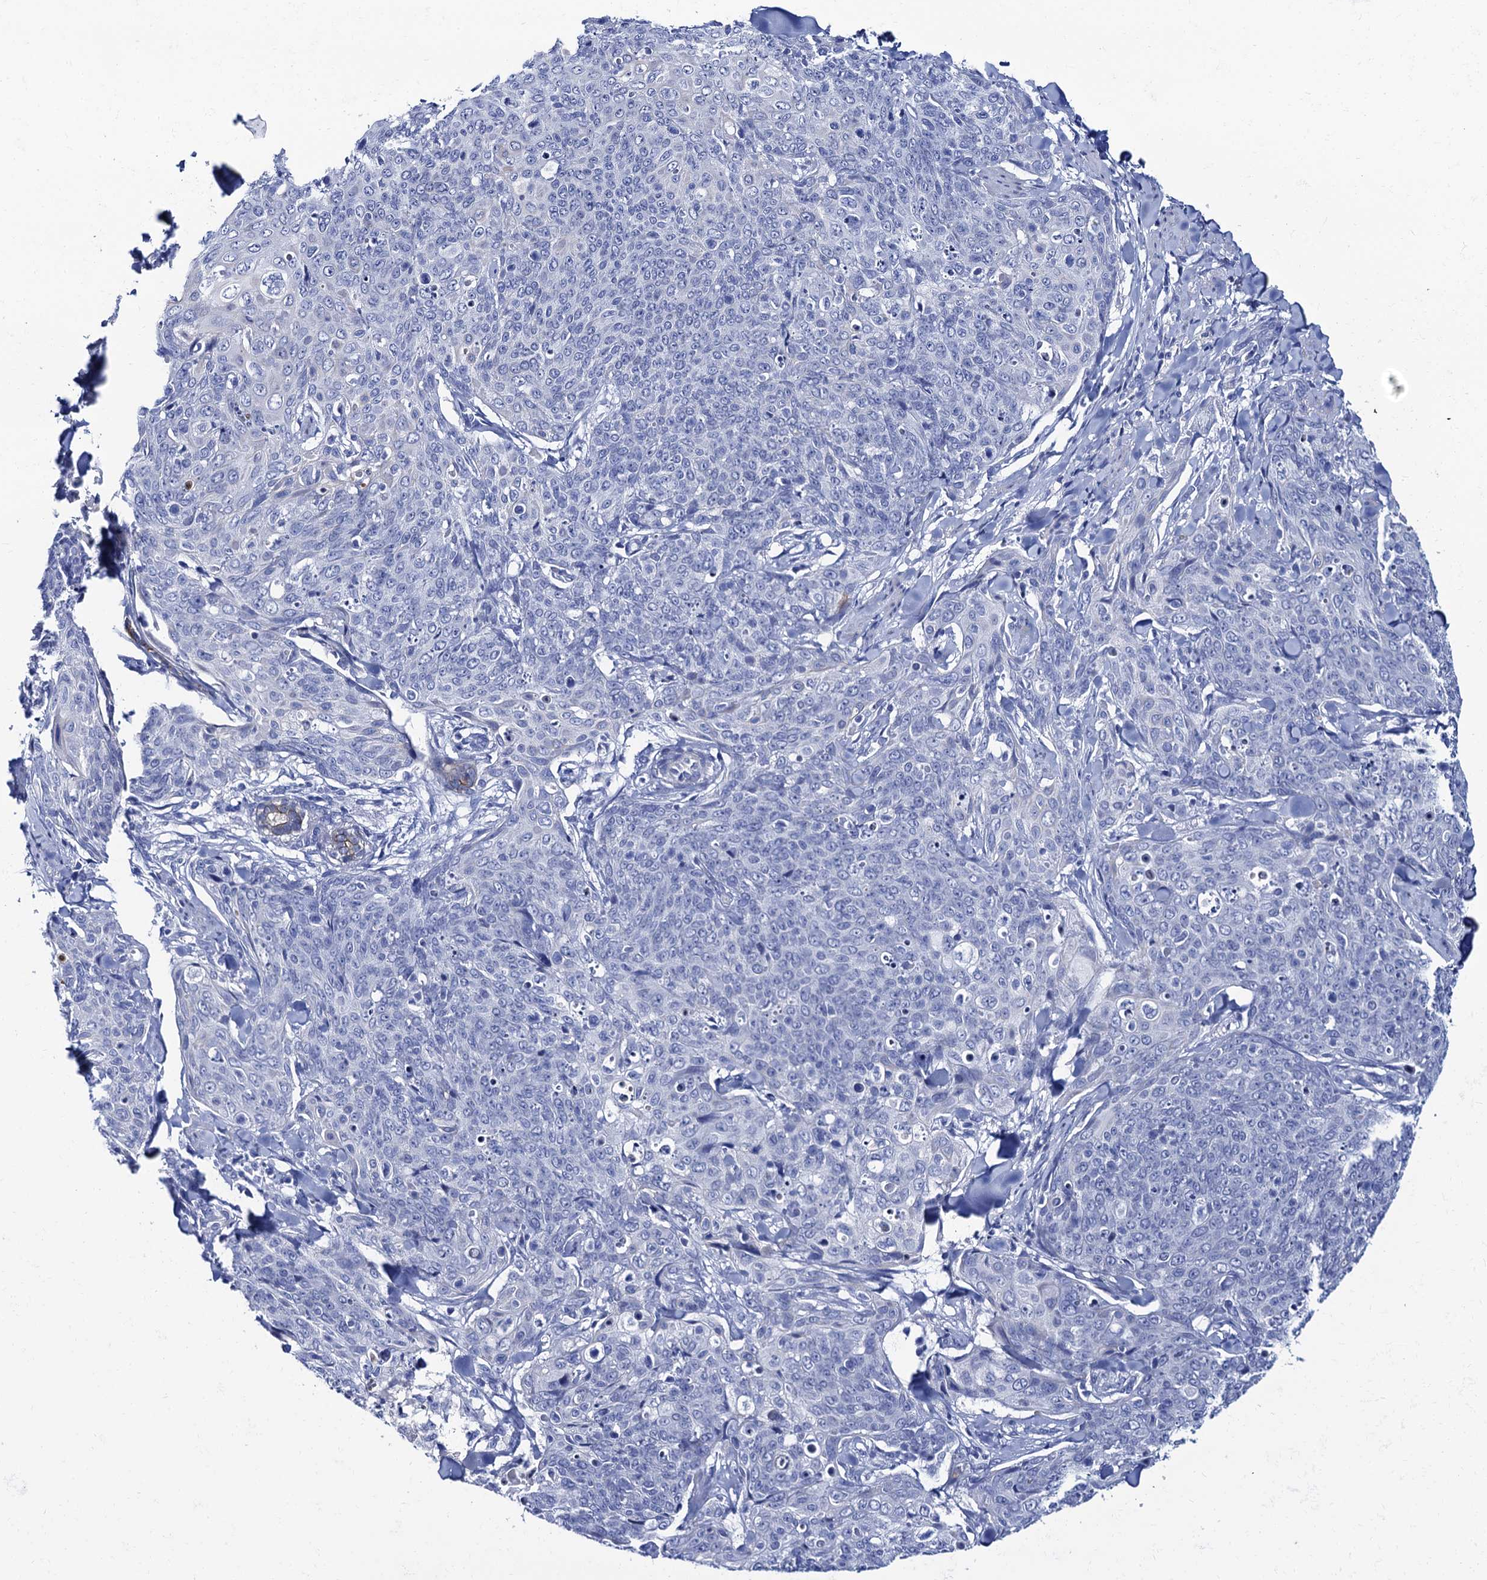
{"staining": {"intensity": "negative", "quantity": "none", "location": "none"}, "tissue": "skin cancer", "cell_type": "Tumor cells", "image_type": "cancer", "snomed": [{"axis": "morphology", "description": "Squamous cell carcinoma, NOS"}, {"axis": "topography", "description": "Skin"}, {"axis": "topography", "description": "Vulva"}], "caption": "High power microscopy image of an immunohistochemistry (IHC) histopathology image of skin cancer, revealing no significant positivity in tumor cells. The staining is performed using DAB brown chromogen with nuclei counter-stained in using hematoxylin.", "gene": "RAB3IP", "patient": {"sex": "female", "age": 85}}